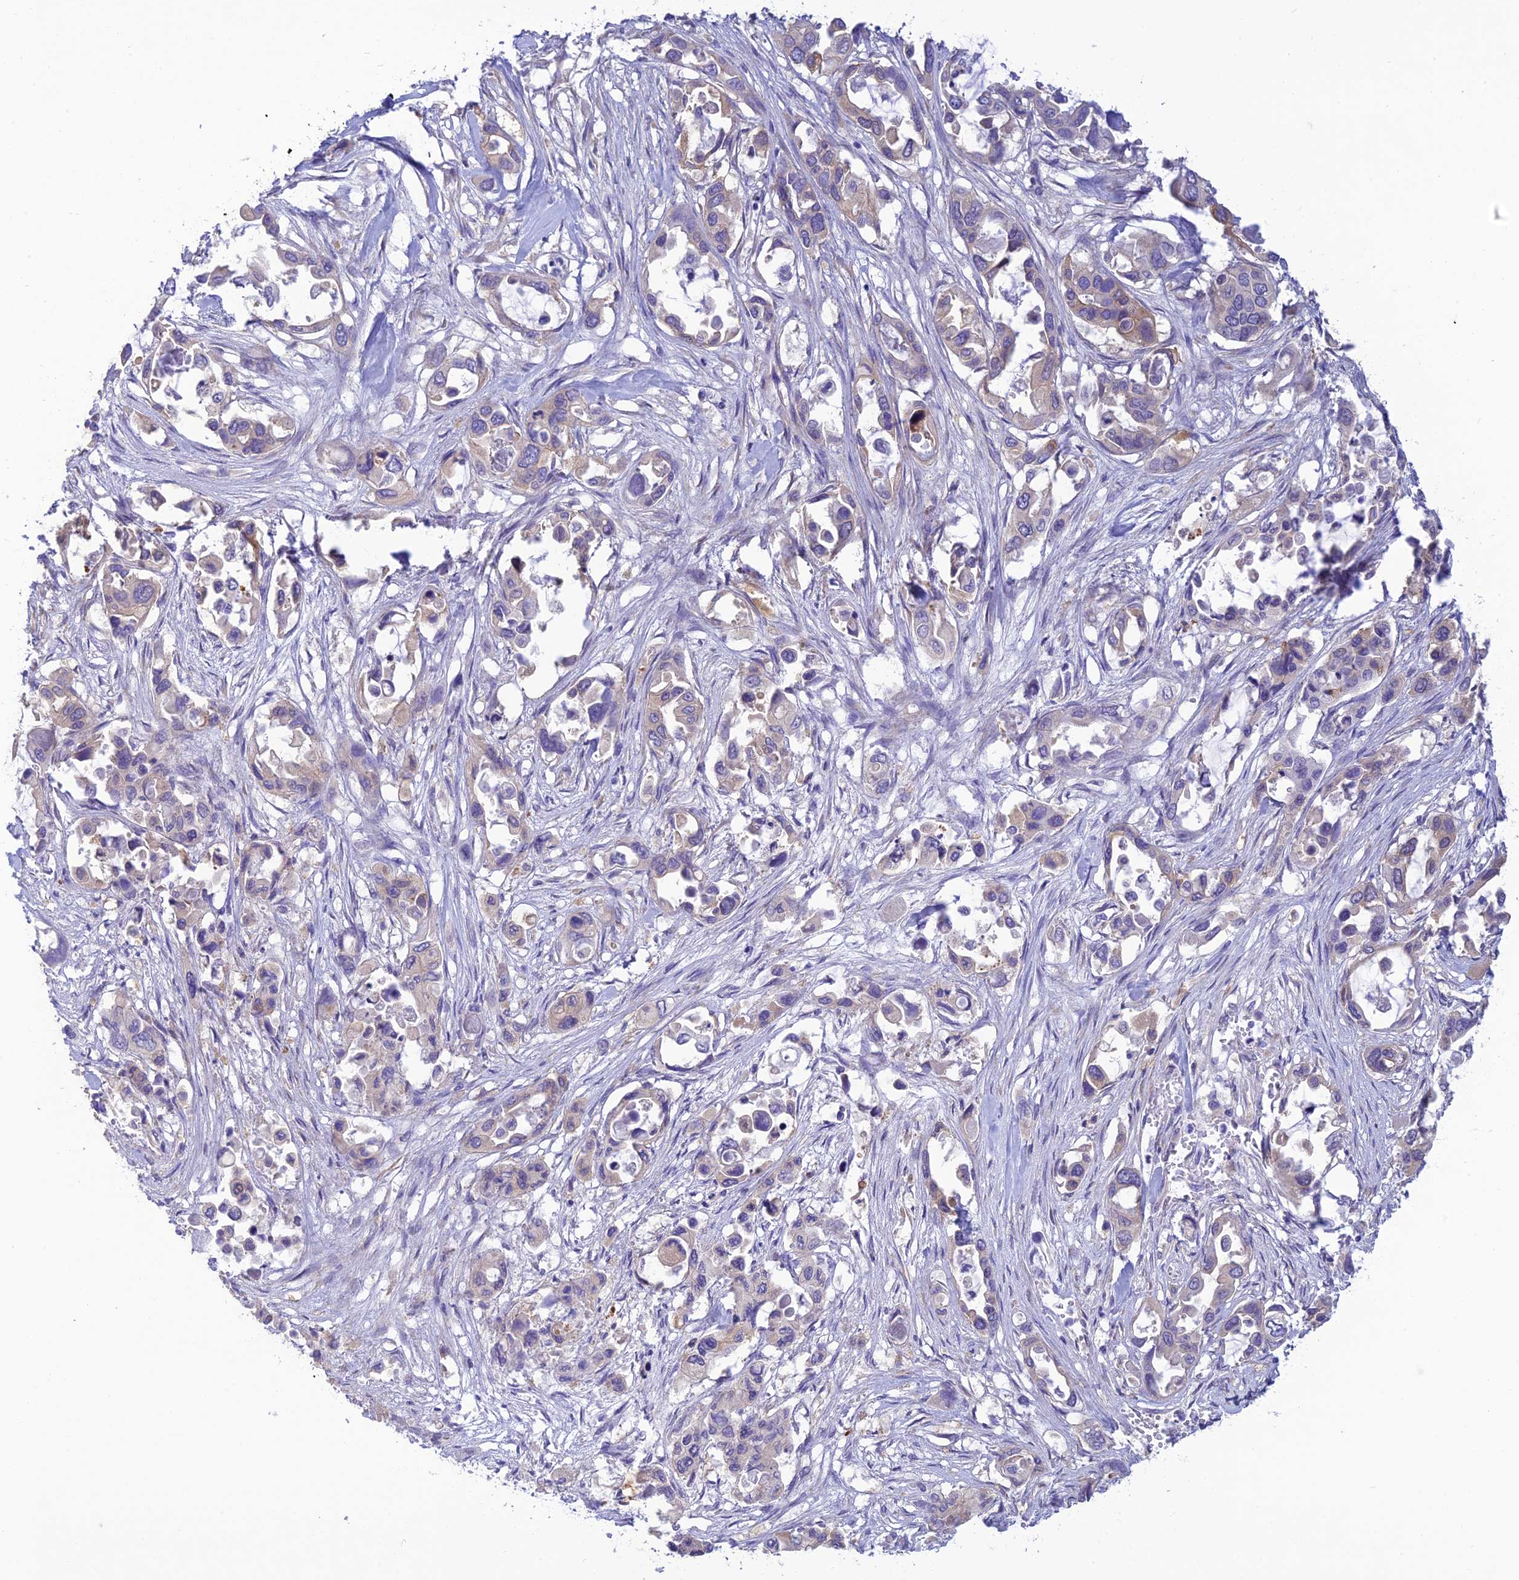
{"staining": {"intensity": "negative", "quantity": "none", "location": "none"}, "tissue": "pancreatic cancer", "cell_type": "Tumor cells", "image_type": "cancer", "snomed": [{"axis": "morphology", "description": "Adenocarcinoma, NOS"}, {"axis": "topography", "description": "Pancreas"}], "caption": "Tumor cells are negative for protein expression in human adenocarcinoma (pancreatic).", "gene": "SKIC8", "patient": {"sex": "male", "age": 92}}